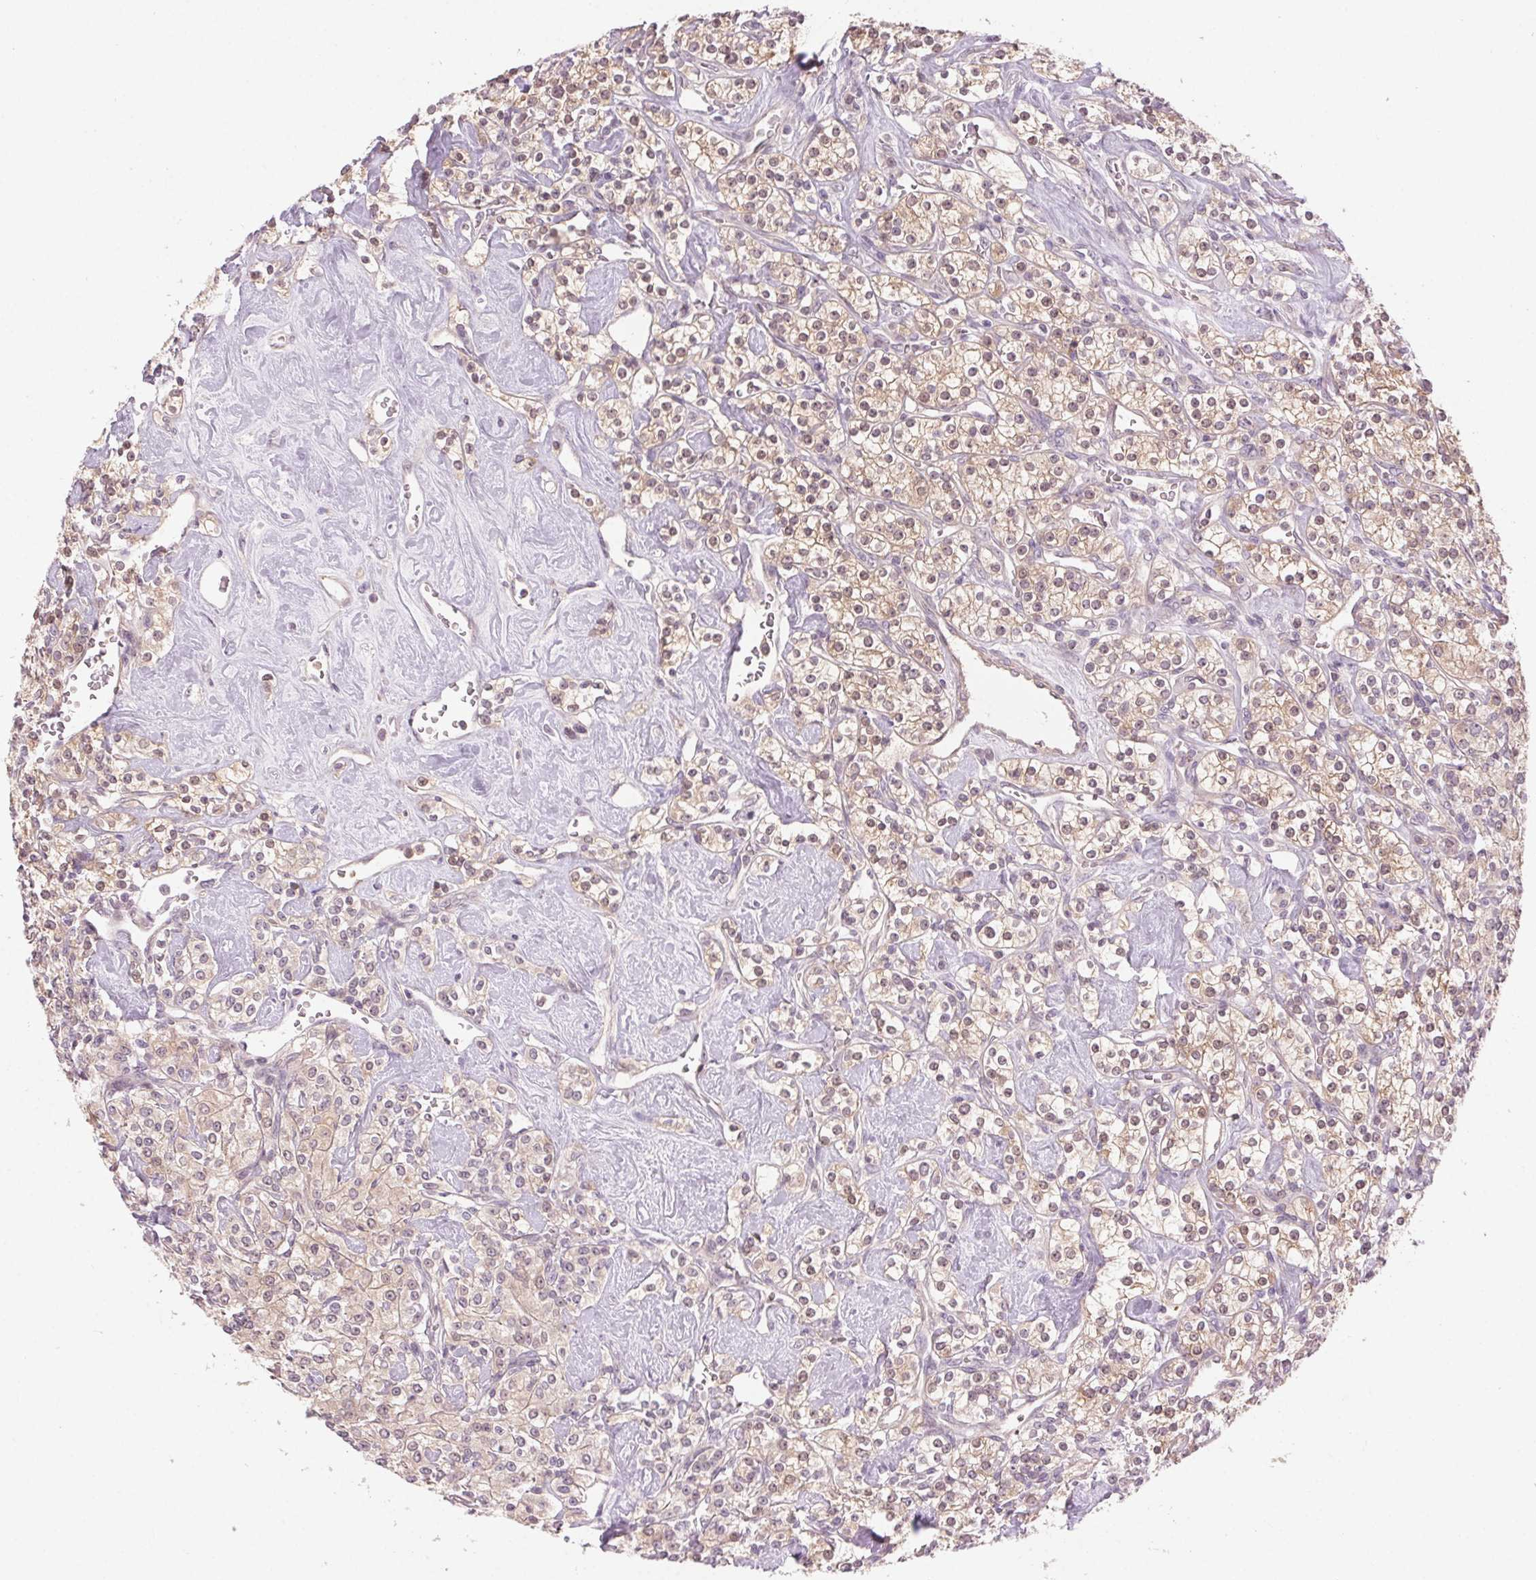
{"staining": {"intensity": "weak", "quantity": "25%-75%", "location": "cytoplasmic/membranous"}, "tissue": "renal cancer", "cell_type": "Tumor cells", "image_type": "cancer", "snomed": [{"axis": "morphology", "description": "Adenocarcinoma, NOS"}, {"axis": "topography", "description": "Kidney"}], "caption": "Immunohistochemistry micrograph of human adenocarcinoma (renal) stained for a protein (brown), which reveals low levels of weak cytoplasmic/membranous positivity in about 25%-75% of tumor cells.", "gene": "HHLA2", "patient": {"sex": "male", "age": 77}}